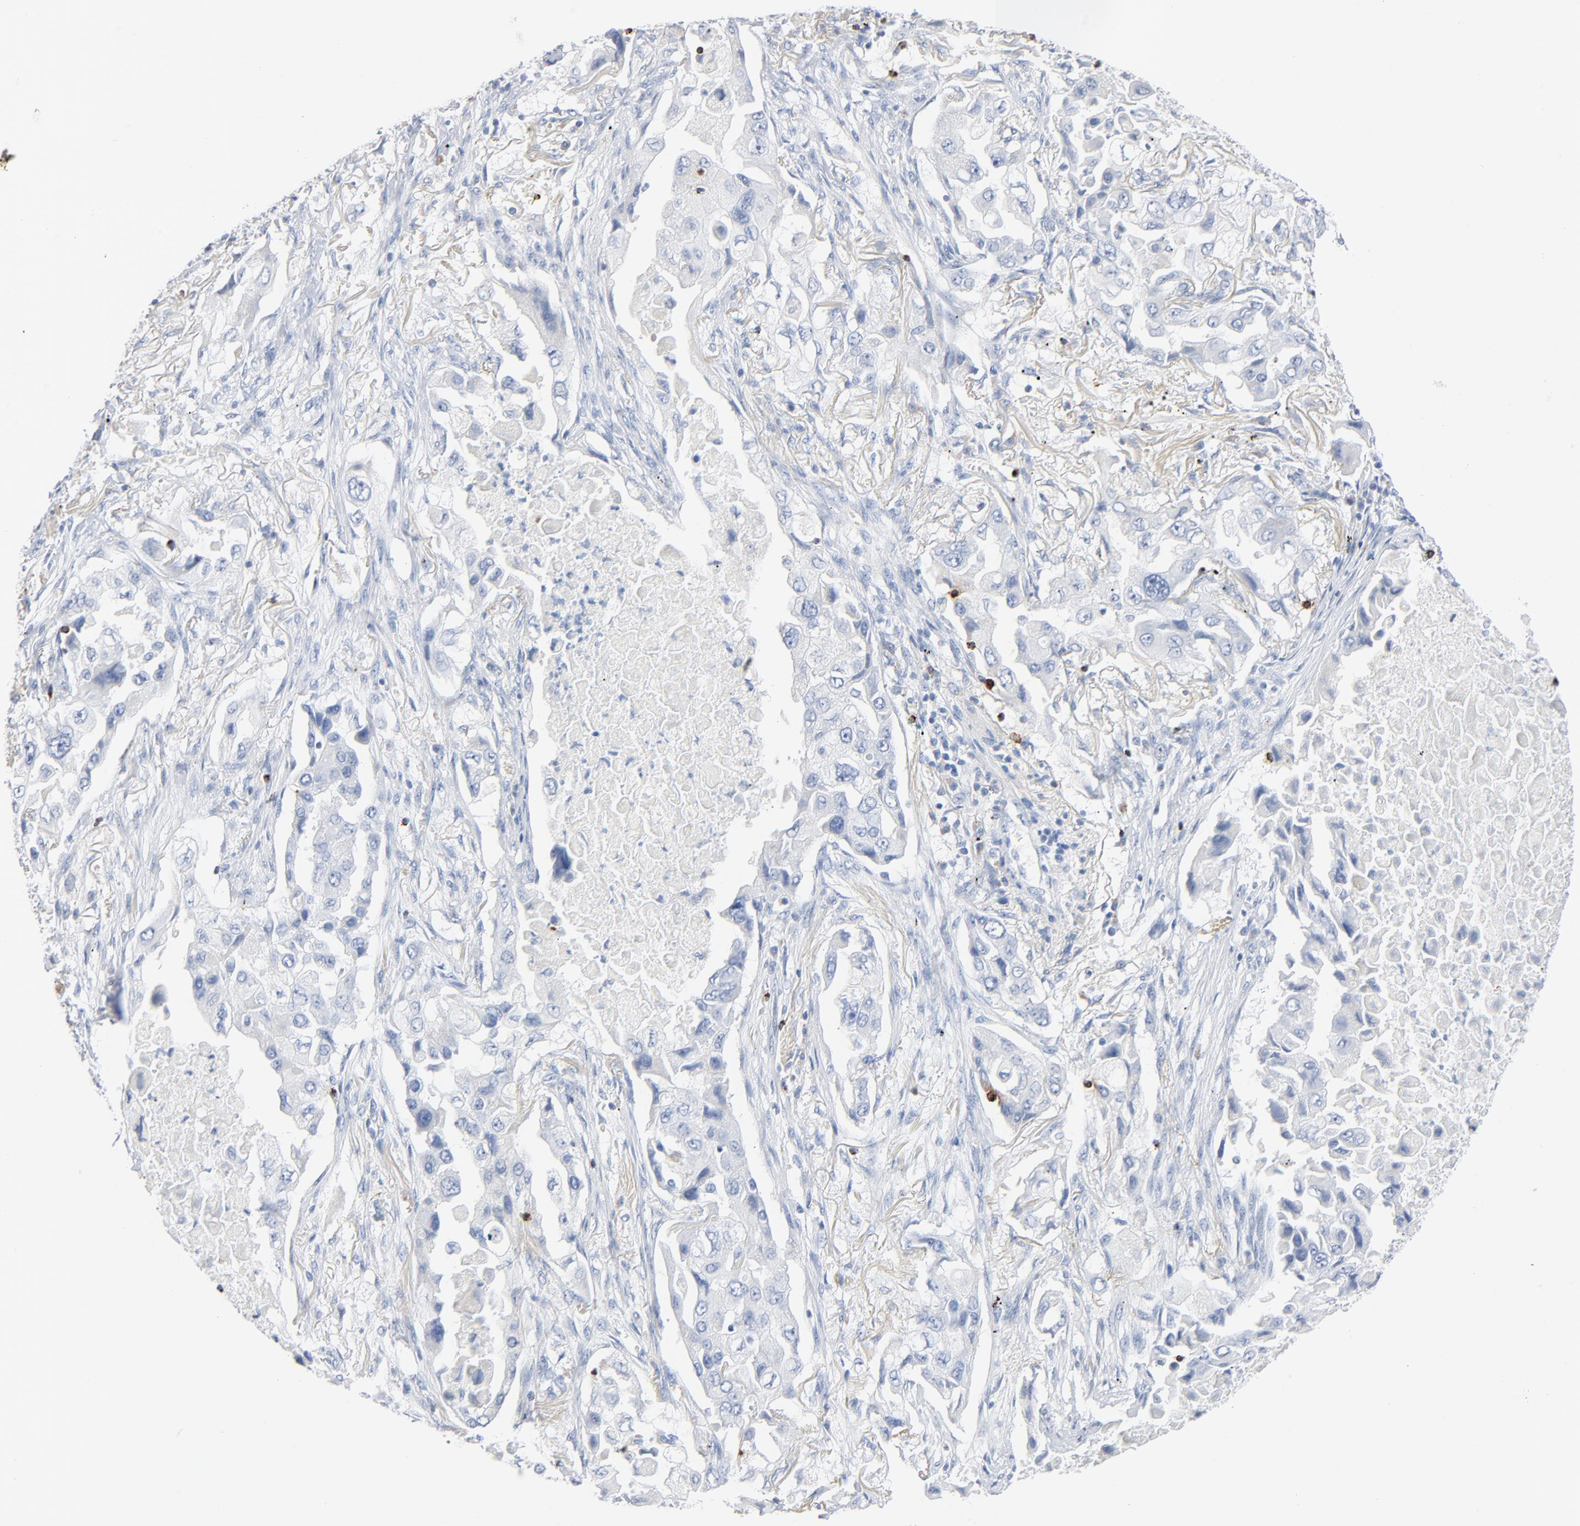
{"staining": {"intensity": "negative", "quantity": "none", "location": "none"}, "tissue": "lung cancer", "cell_type": "Tumor cells", "image_type": "cancer", "snomed": [{"axis": "morphology", "description": "Adenocarcinoma, NOS"}, {"axis": "topography", "description": "Lung"}], "caption": "Human lung cancer stained for a protein using immunohistochemistry (IHC) displays no staining in tumor cells.", "gene": "GZMB", "patient": {"sex": "female", "age": 65}}